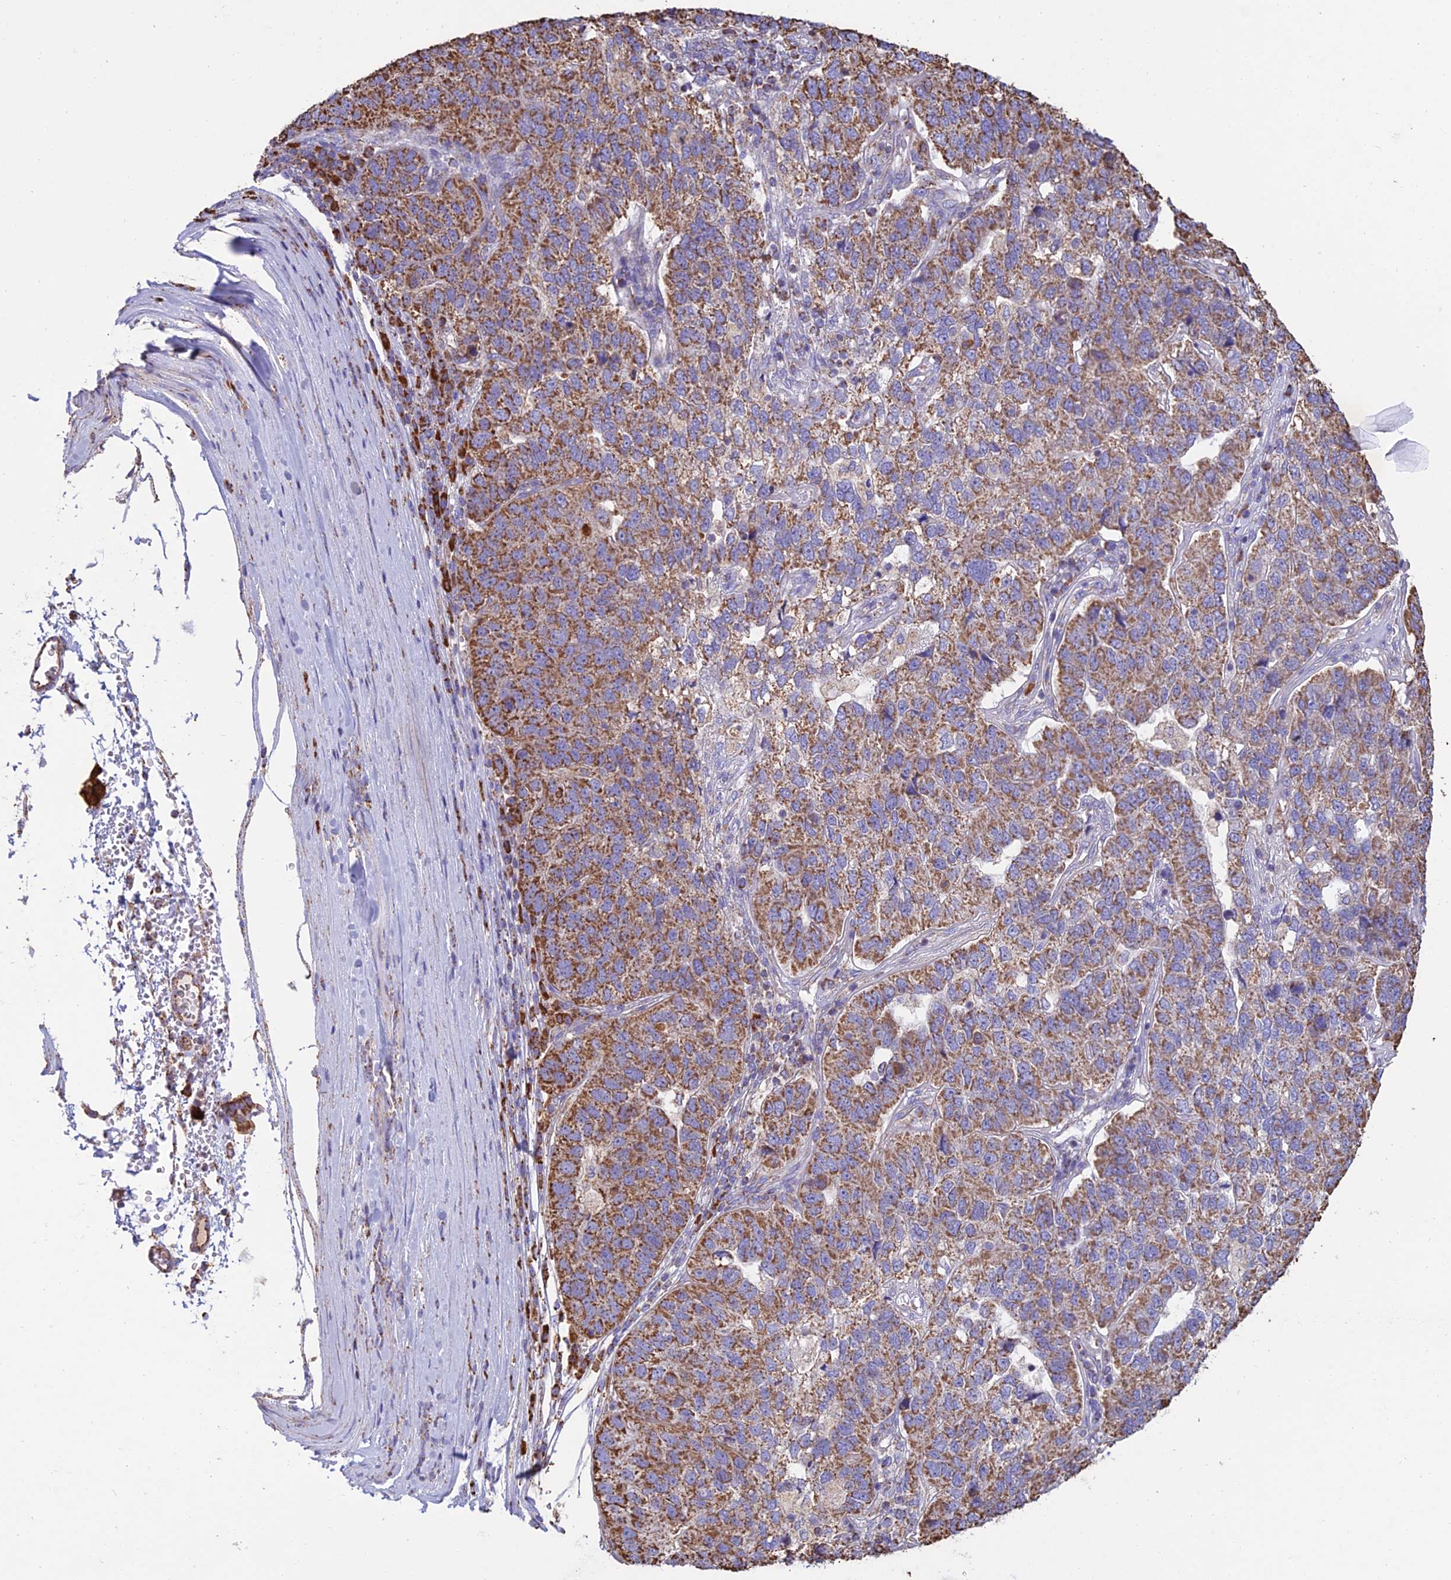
{"staining": {"intensity": "moderate", "quantity": ">75%", "location": "cytoplasmic/membranous"}, "tissue": "pancreatic cancer", "cell_type": "Tumor cells", "image_type": "cancer", "snomed": [{"axis": "morphology", "description": "Adenocarcinoma, NOS"}, {"axis": "topography", "description": "Pancreas"}], "caption": "High-power microscopy captured an immunohistochemistry image of pancreatic cancer, revealing moderate cytoplasmic/membranous staining in approximately >75% of tumor cells. Ihc stains the protein of interest in brown and the nuclei are stained blue.", "gene": "OR2W3", "patient": {"sex": "female", "age": 61}}